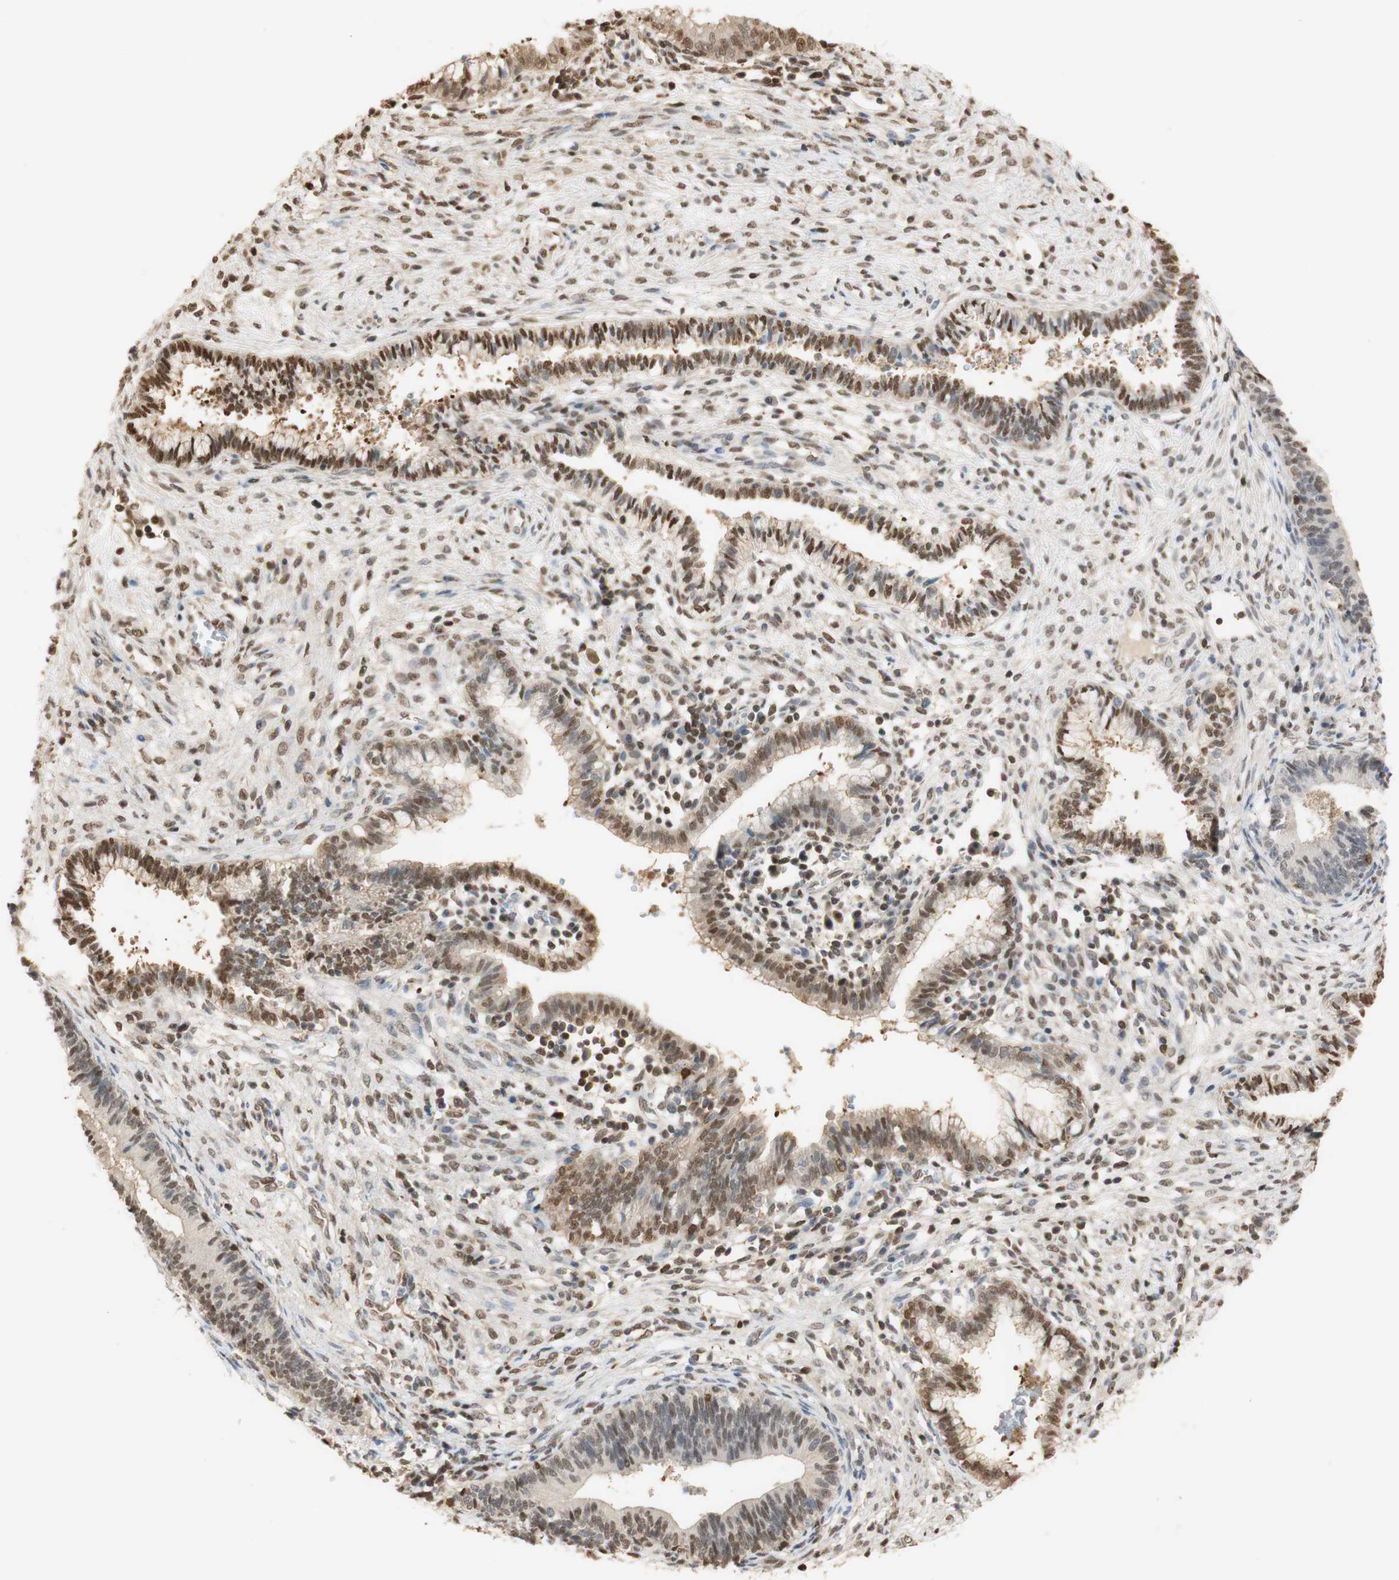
{"staining": {"intensity": "moderate", "quantity": ">75%", "location": "nuclear"}, "tissue": "cervical cancer", "cell_type": "Tumor cells", "image_type": "cancer", "snomed": [{"axis": "morphology", "description": "Adenocarcinoma, NOS"}, {"axis": "topography", "description": "Cervix"}], "caption": "Brown immunohistochemical staining in human cervical cancer (adenocarcinoma) reveals moderate nuclear expression in approximately >75% of tumor cells.", "gene": "NAP1L4", "patient": {"sex": "female", "age": 44}}